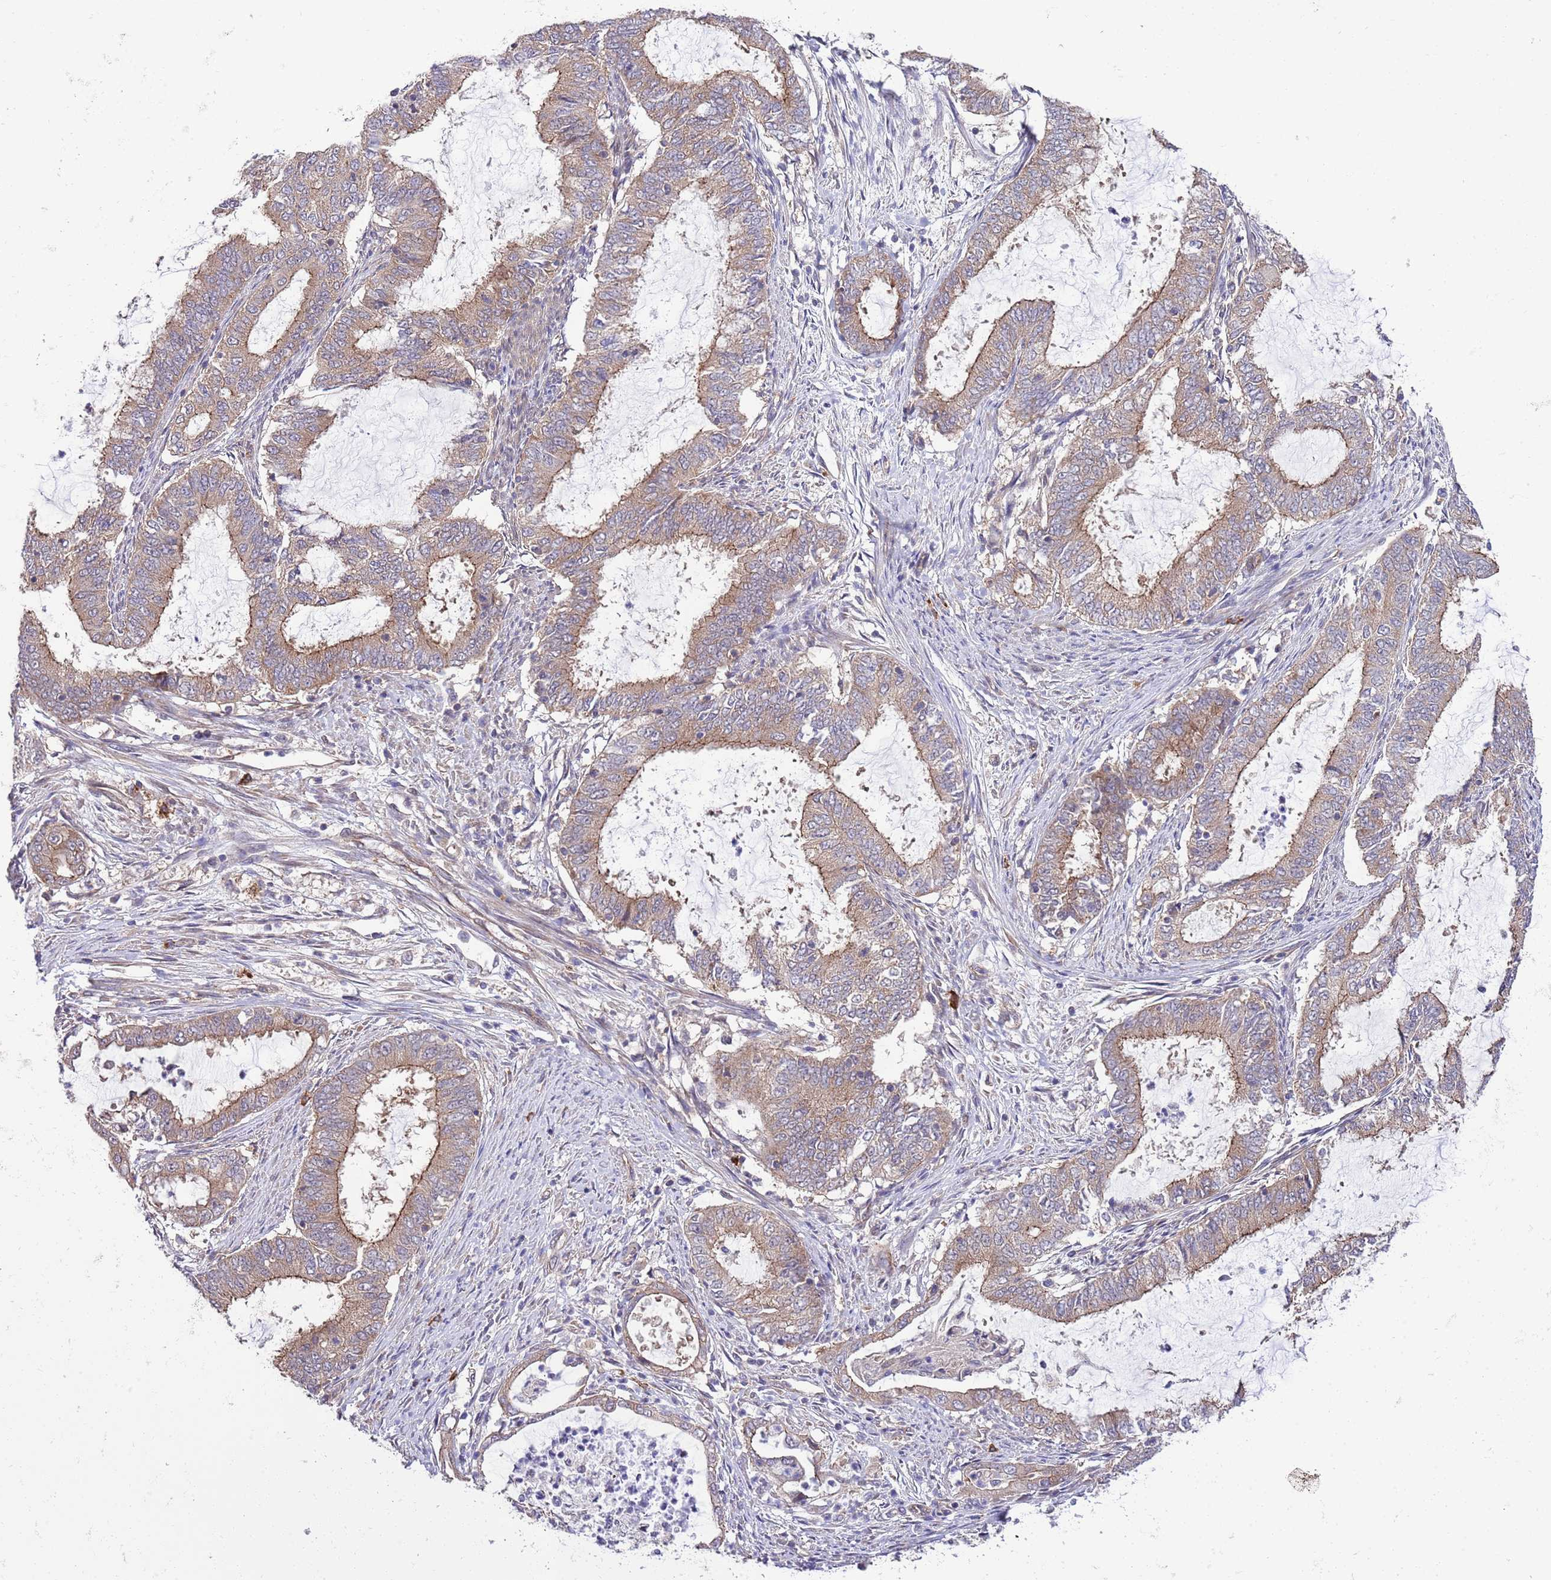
{"staining": {"intensity": "weak", "quantity": ">75%", "location": "cytoplasmic/membranous"}, "tissue": "endometrial cancer", "cell_type": "Tumor cells", "image_type": "cancer", "snomed": [{"axis": "morphology", "description": "Adenocarcinoma, NOS"}, {"axis": "topography", "description": "Endometrium"}], "caption": "A high-resolution histopathology image shows immunohistochemistry staining of endometrial cancer (adenocarcinoma), which reveals weak cytoplasmic/membranous positivity in about >75% of tumor cells. (Brightfield microscopy of DAB IHC at high magnification).", "gene": "DONSON", "patient": {"sex": "female", "age": 51}}